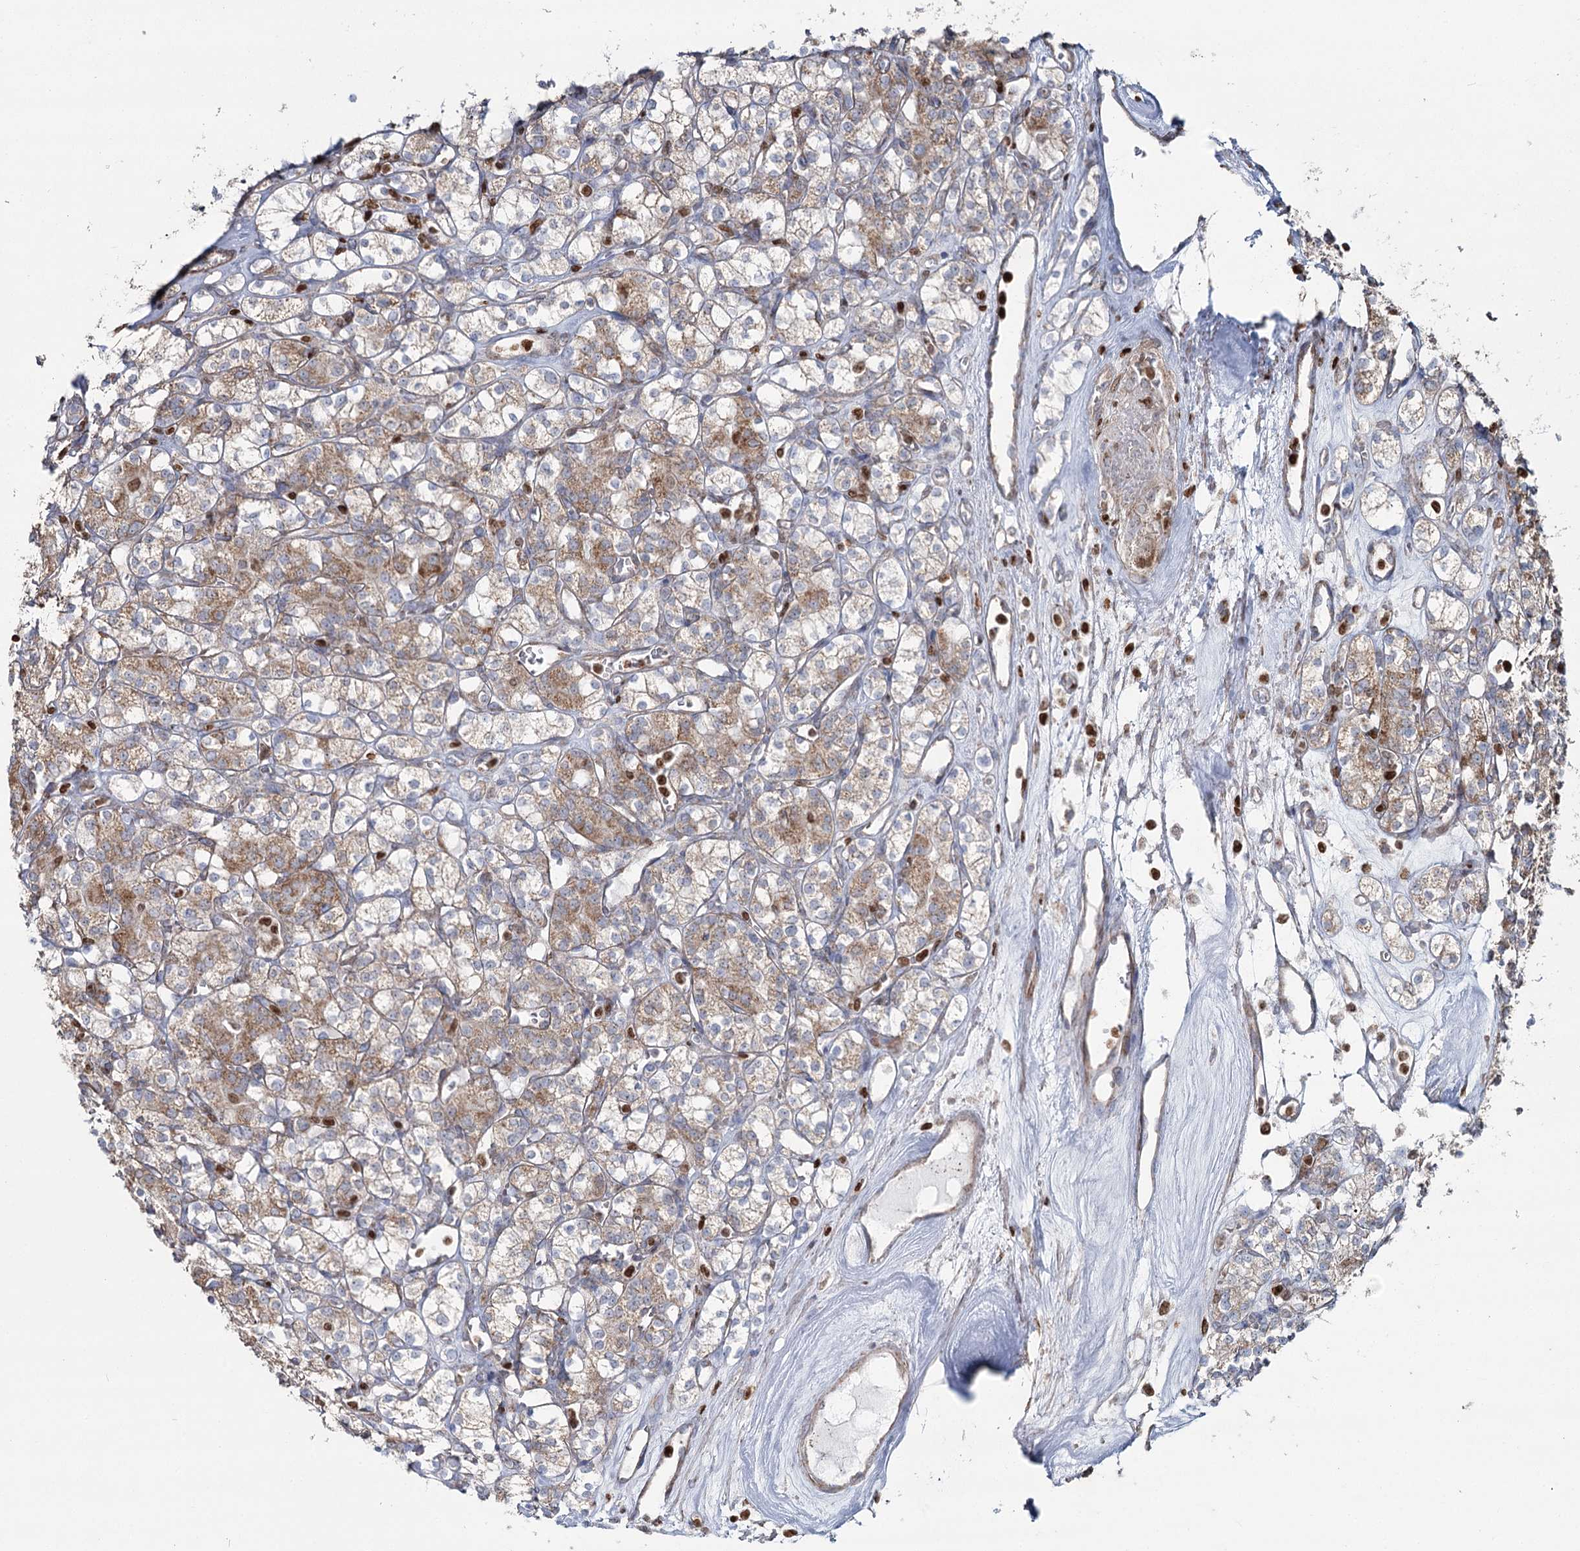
{"staining": {"intensity": "moderate", "quantity": "25%-75%", "location": "cytoplasmic/membranous"}, "tissue": "renal cancer", "cell_type": "Tumor cells", "image_type": "cancer", "snomed": [{"axis": "morphology", "description": "Adenocarcinoma, NOS"}, {"axis": "topography", "description": "Kidney"}], "caption": "Immunohistochemistry (IHC) image of neoplastic tissue: human adenocarcinoma (renal) stained using immunohistochemistry (IHC) displays medium levels of moderate protein expression localized specifically in the cytoplasmic/membranous of tumor cells, appearing as a cytoplasmic/membranous brown color.", "gene": "PDHX", "patient": {"sex": "male", "age": 77}}